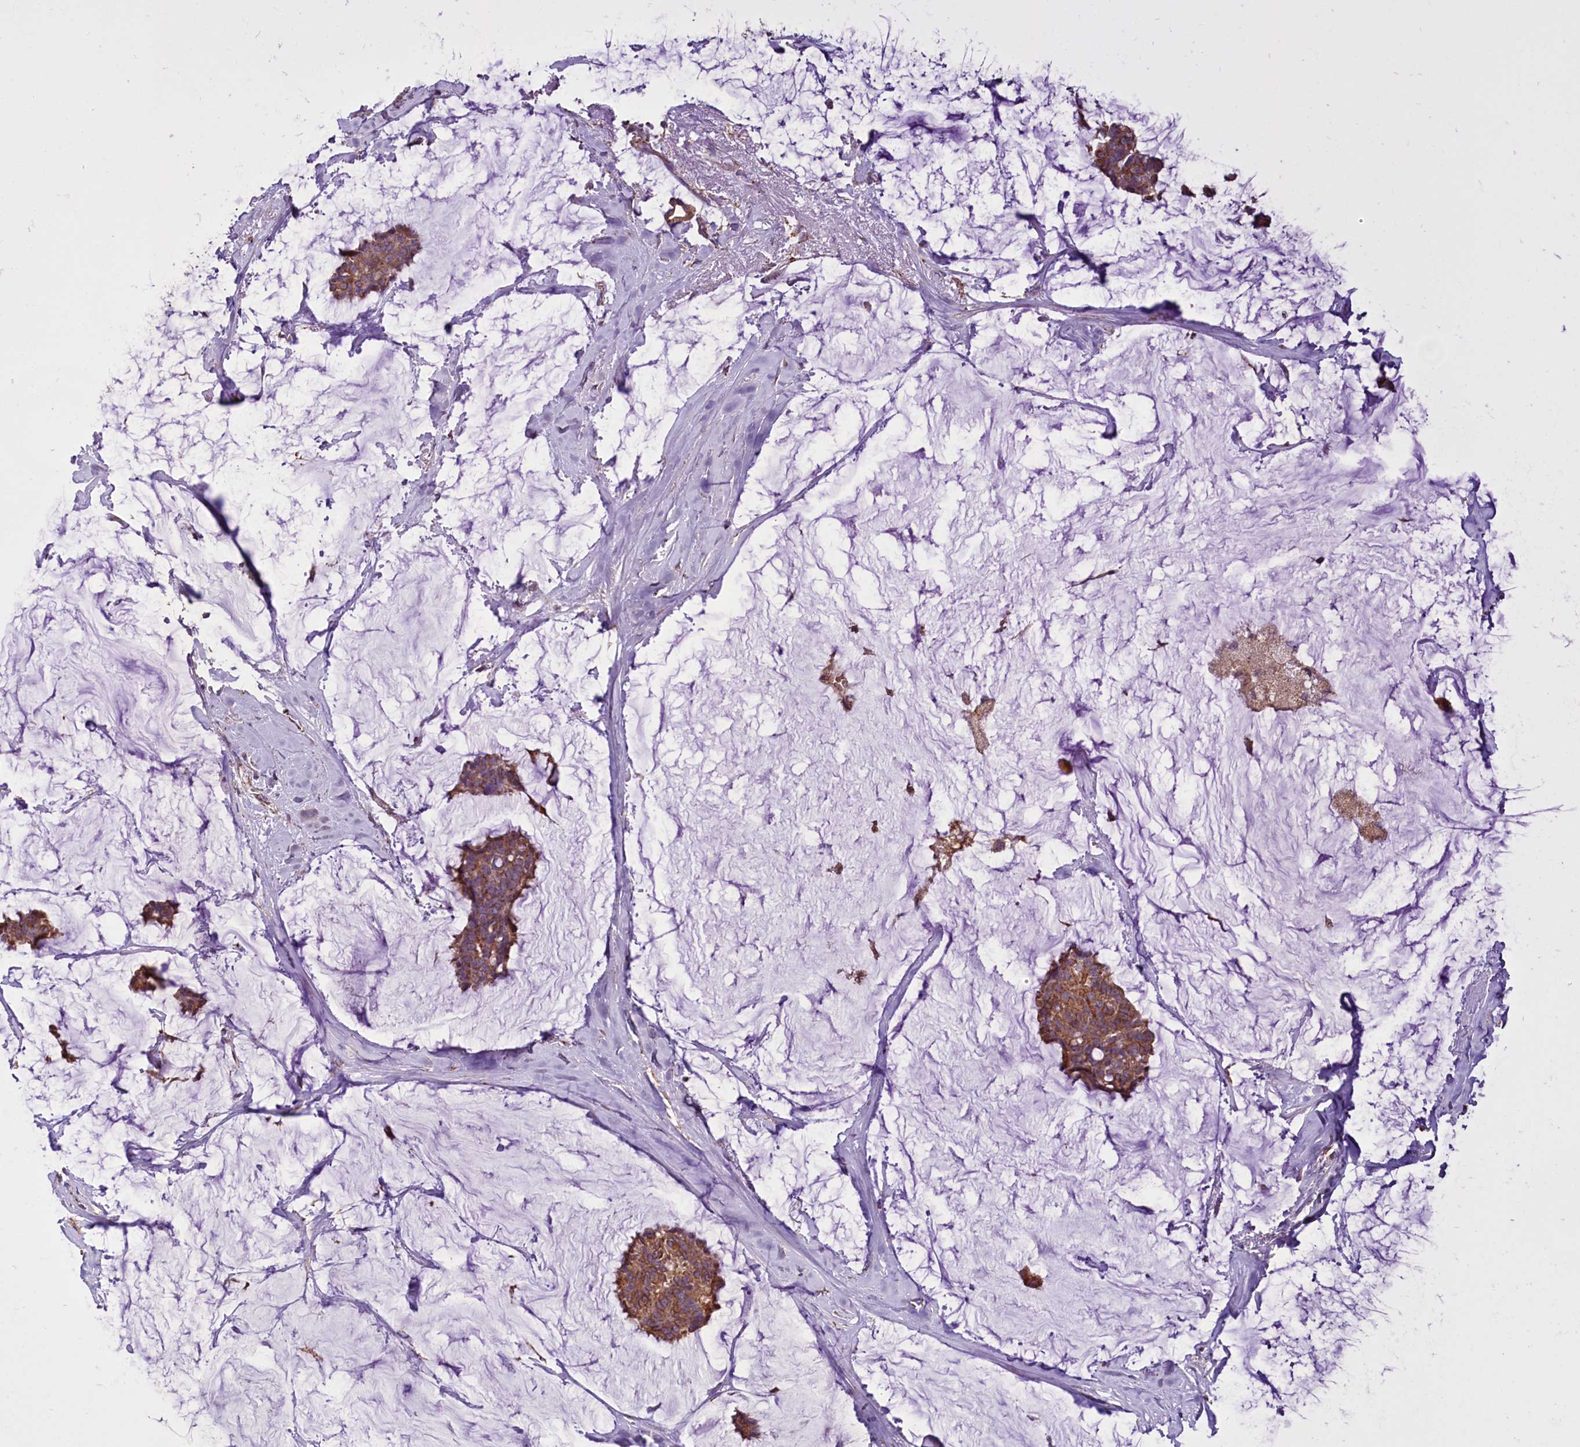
{"staining": {"intensity": "moderate", "quantity": ">75%", "location": "cytoplasmic/membranous"}, "tissue": "breast cancer", "cell_type": "Tumor cells", "image_type": "cancer", "snomed": [{"axis": "morphology", "description": "Duct carcinoma"}, {"axis": "topography", "description": "Breast"}], "caption": "About >75% of tumor cells in breast cancer (intraductal carcinoma) show moderate cytoplasmic/membranous protein staining as visualized by brown immunohistochemical staining.", "gene": "NUDT15", "patient": {"sex": "female", "age": 93}}